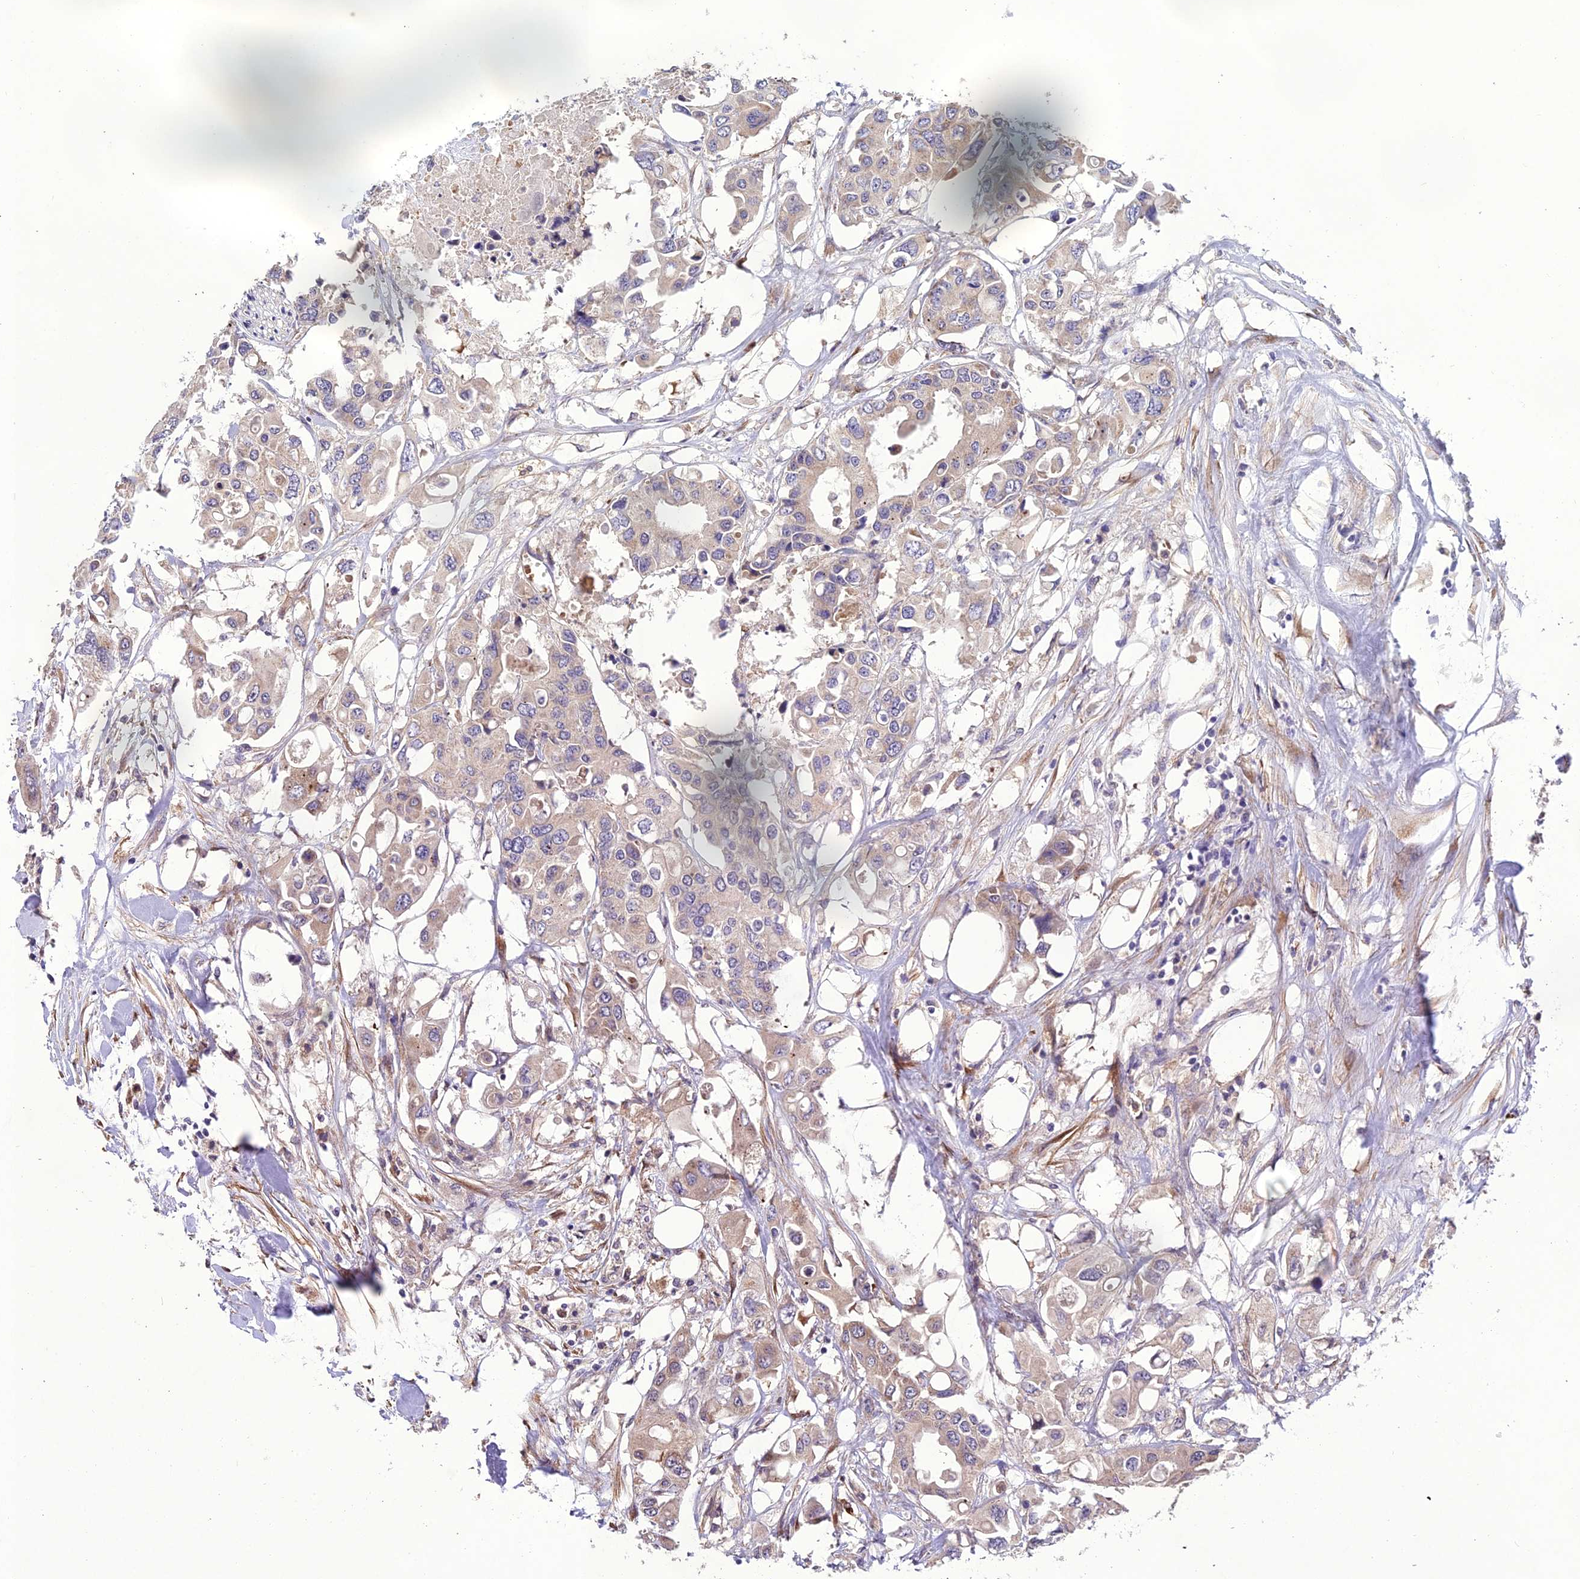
{"staining": {"intensity": "weak", "quantity": "25%-75%", "location": "cytoplasmic/membranous"}, "tissue": "colorectal cancer", "cell_type": "Tumor cells", "image_type": "cancer", "snomed": [{"axis": "morphology", "description": "Adenocarcinoma, NOS"}, {"axis": "topography", "description": "Colon"}], "caption": "Protein staining exhibits weak cytoplasmic/membranous staining in approximately 25%-75% of tumor cells in colorectal adenocarcinoma.", "gene": "CENPL", "patient": {"sex": "male", "age": 77}}